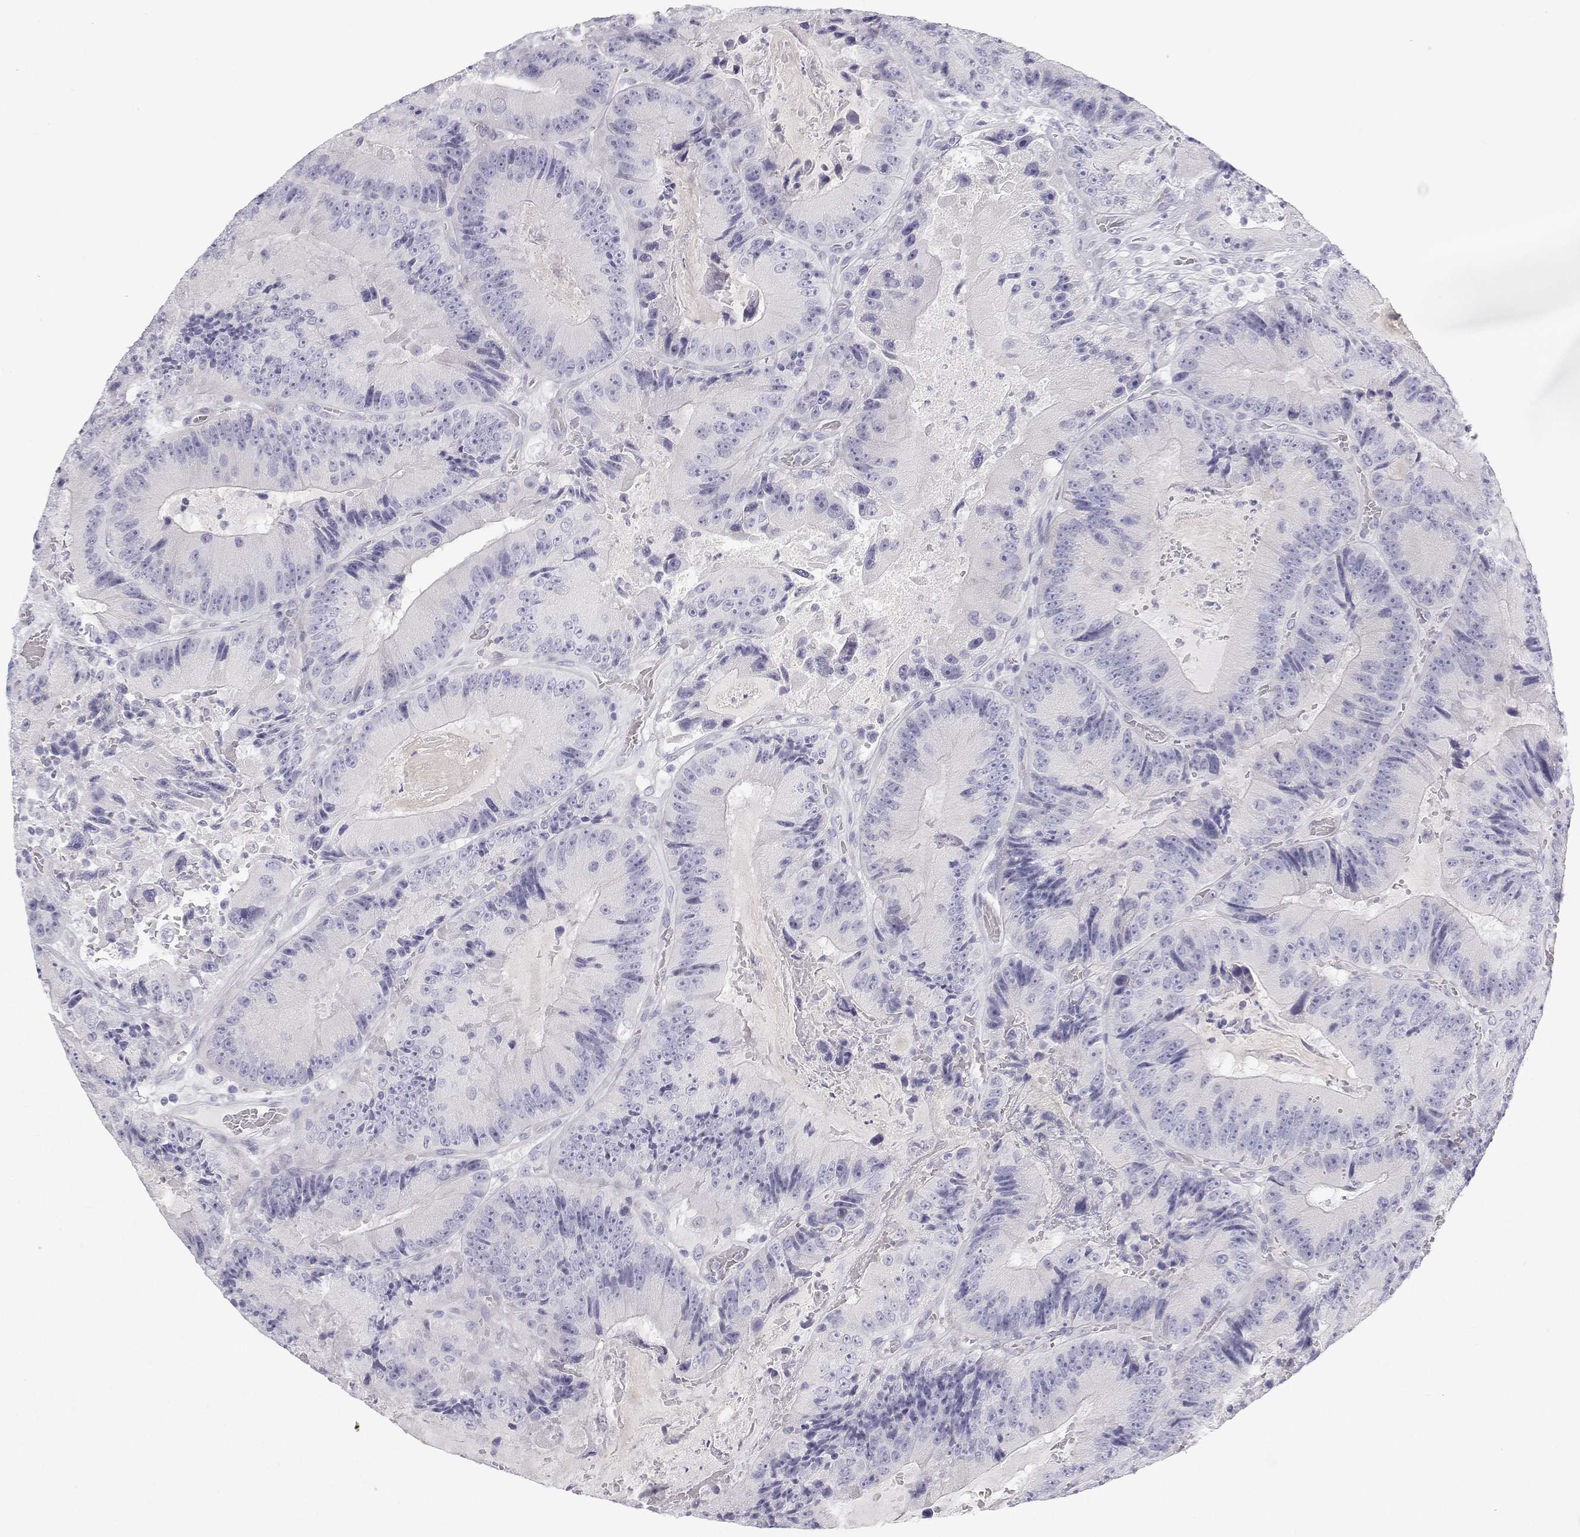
{"staining": {"intensity": "negative", "quantity": "none", "location": "none"}, "tissue": "colorectal cancer", "cell_type": "Tumor cells", "image_type": "cancer", "snomed": [{"axis": "morphology", "description": "Adenocarcinoma, NOS"}, {"axis": "topography", "description": "Colon"}], "caption": "Colorectal cancer stained for a protein using immunohistochemistry reveals no staining tumor cells.", "gene": "TTN", "patient": {"sex": "female", "age": 86}}